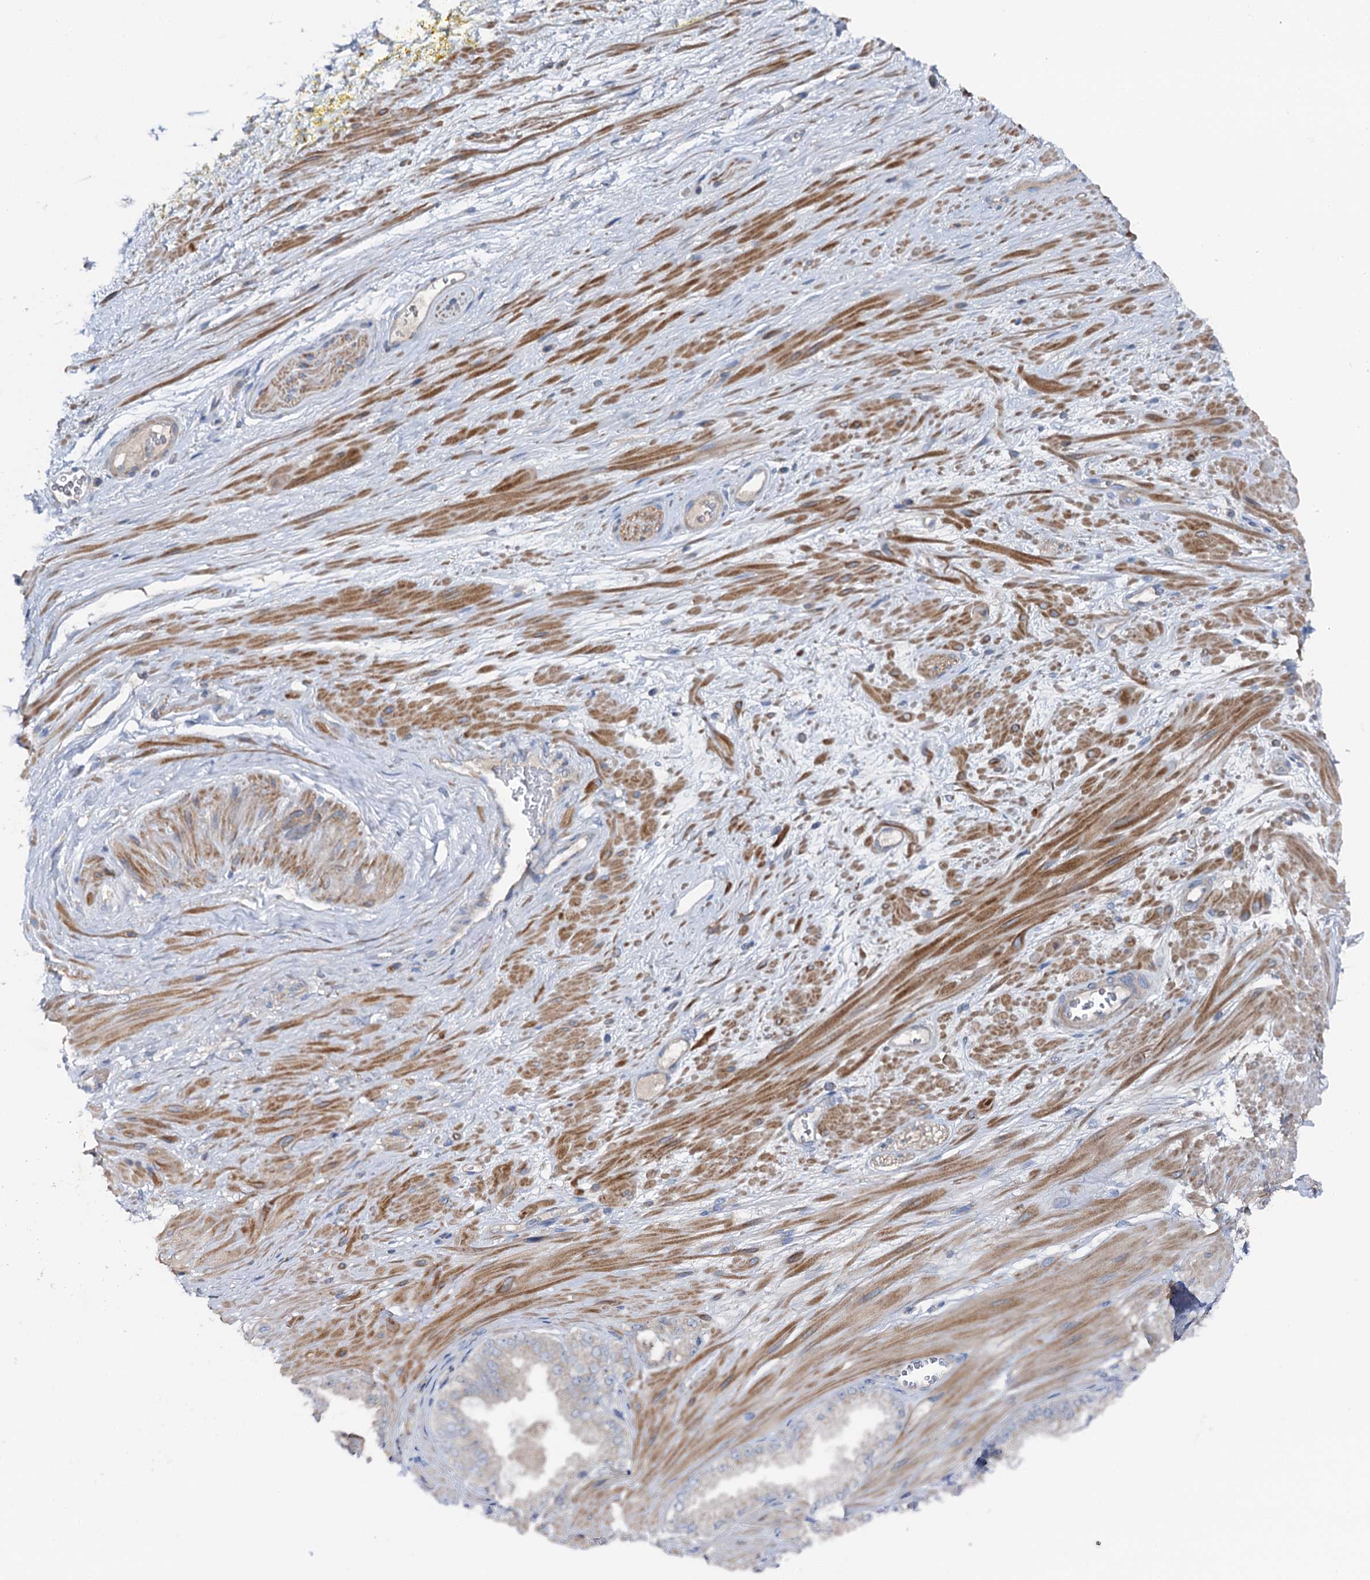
{"staining": {"intensity": "negative", "quantity": "none", "location": "none"}, "tissue": "adipose tissue", "cell_type": "Adipocytes", "image_type": "normal", "snomed": [{"axis": "morphology", "description": "Normal tissue, NOS"}, {"axis": "morphology", "description": "Adenocarcinoma, Low grade"}, {"axis": "topography", "description": "Prostate"}, {"axis": "topography", "description": "Peripheral nerve tissue"}], "caption": "The image displays no significant positivity in adipocytes of adipose tissue. The staining was performed using DAB (3,3'-diaminobenzidine) to visualize the protein expression in brown, while the nuclei were stained in blue with hematoxylin (Magnification: 20x).", "gene": "SLC22A25", "patient": {"sex": "male", "age": 63}}